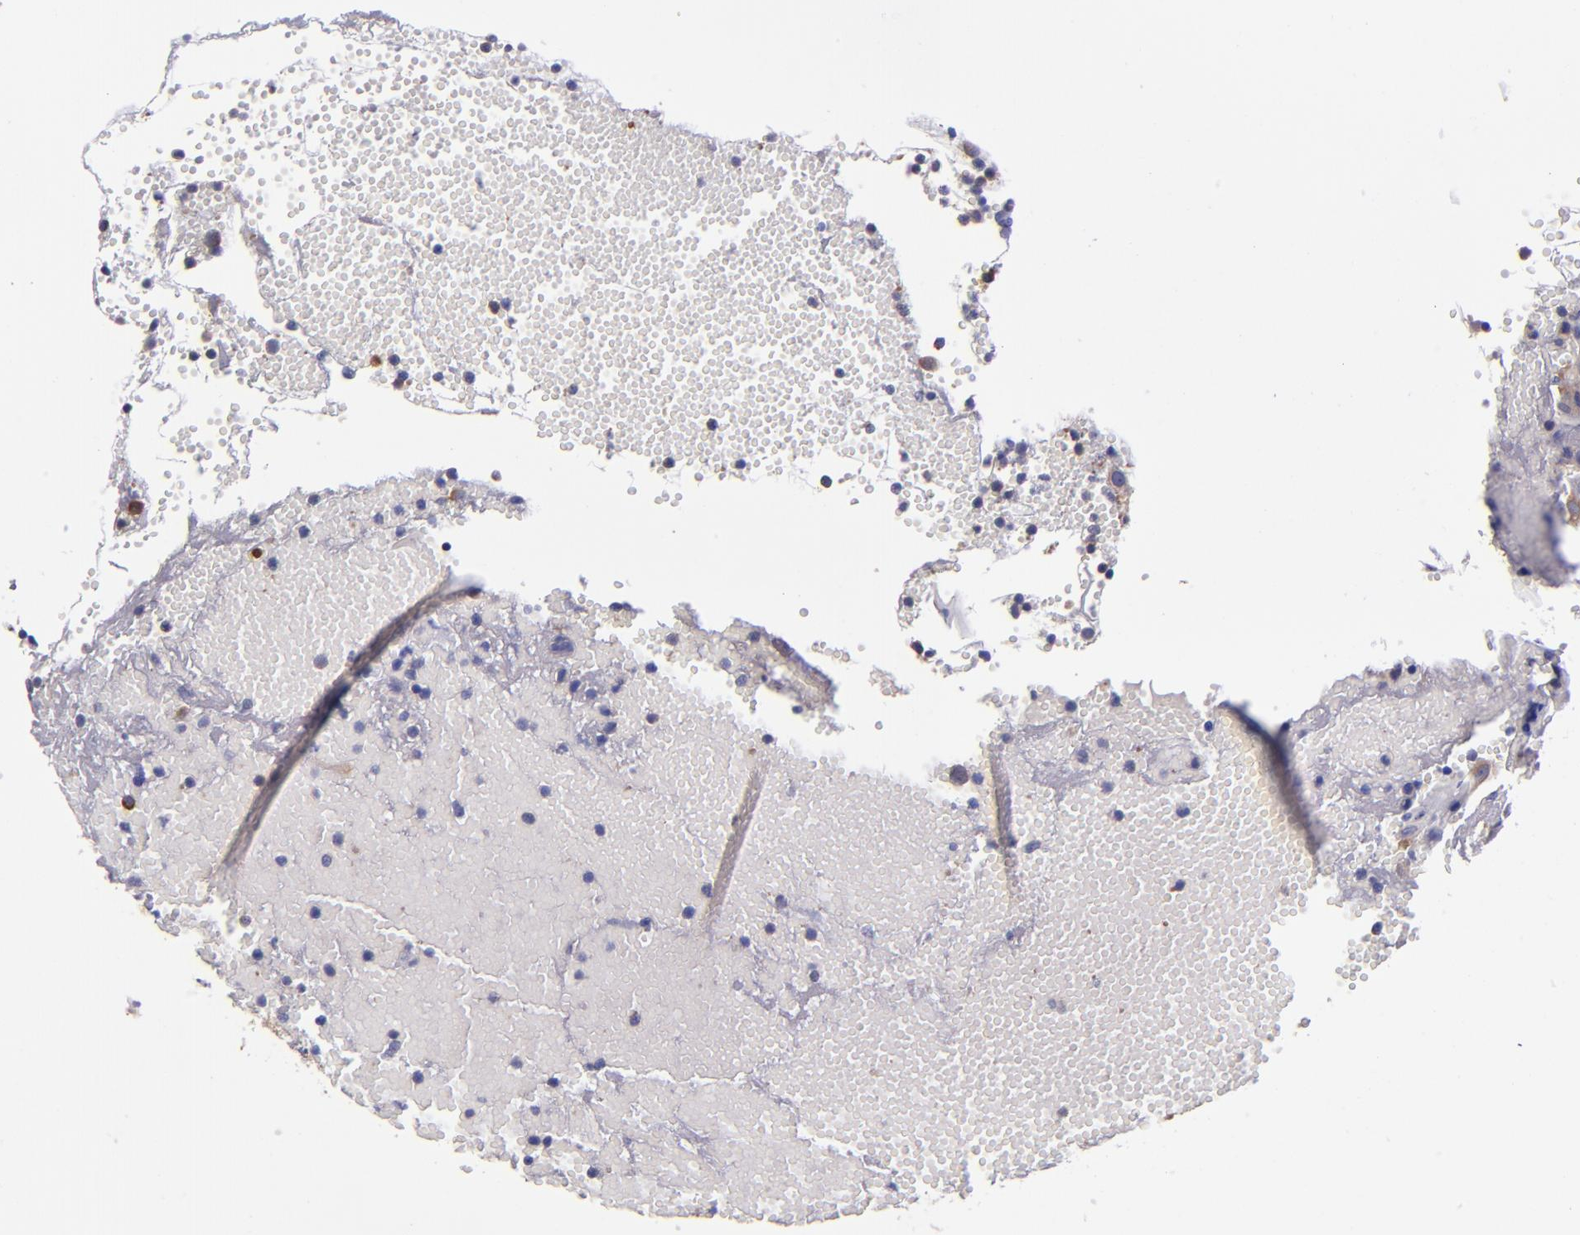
{"staining": {"intensity": "moderate", "quantity": "25%-75%", "location": "cytoplasmic/membranous"}, "tissue": "tonsil", "cell_type": "Germinal center cells", "image_type": "normal", "snomed": [{"axis": "morphology", "description": "Normal tissue, NOS"}, {"axis": "topography", "description": "Tonsil"}], "caption": "Protein staining of benign tonsil reveals moderate cytoplasmic/membranous expression in approximately 25%-75% of germinal center cells.", "gene": "CARS1", "patient": {"sex": "female", "age": 40}}